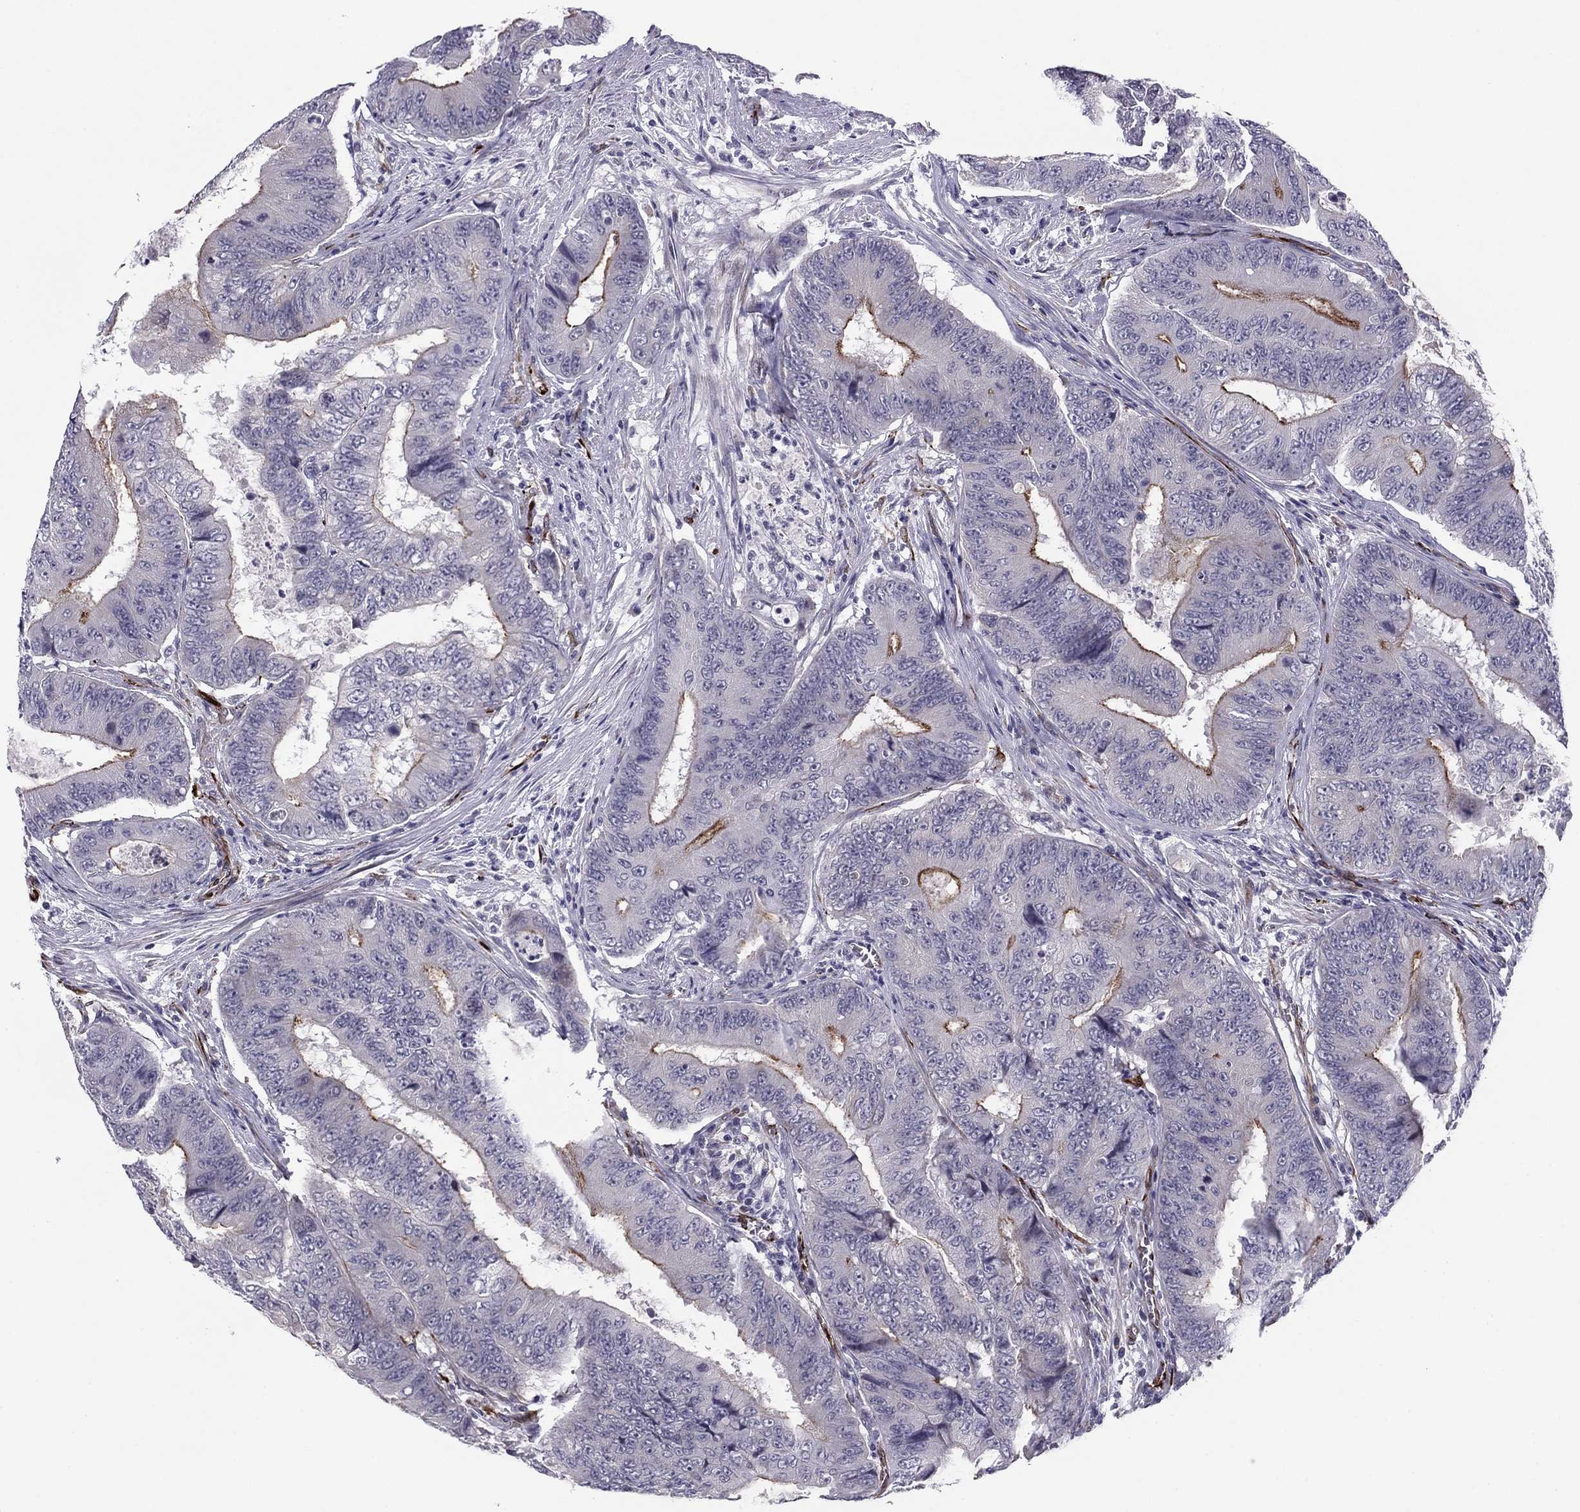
{"staining": {"intensity": "moderate", "quantity": "<25%", "location": "cytoplasmic/membranous"}, "tissue": "colorectal cancer", "cell_type": "Tumor cells", "image_type": "cancer", "snomed": [{"axis": "morphology", "description": "Adenocarcinoma, NOS"}, {"axis": "topography", "description": "Colon"}], "caption": "This image shows colorectal cancer stained with immunohistochemistry to label a protein in brown. The cytoplasmic/membranous of tumor cells show moderate positivity for the protein. Nuclei are counter-stained blue.", "gene": "ANKS4B", "patient": {"sex": "female", "age": 48}}